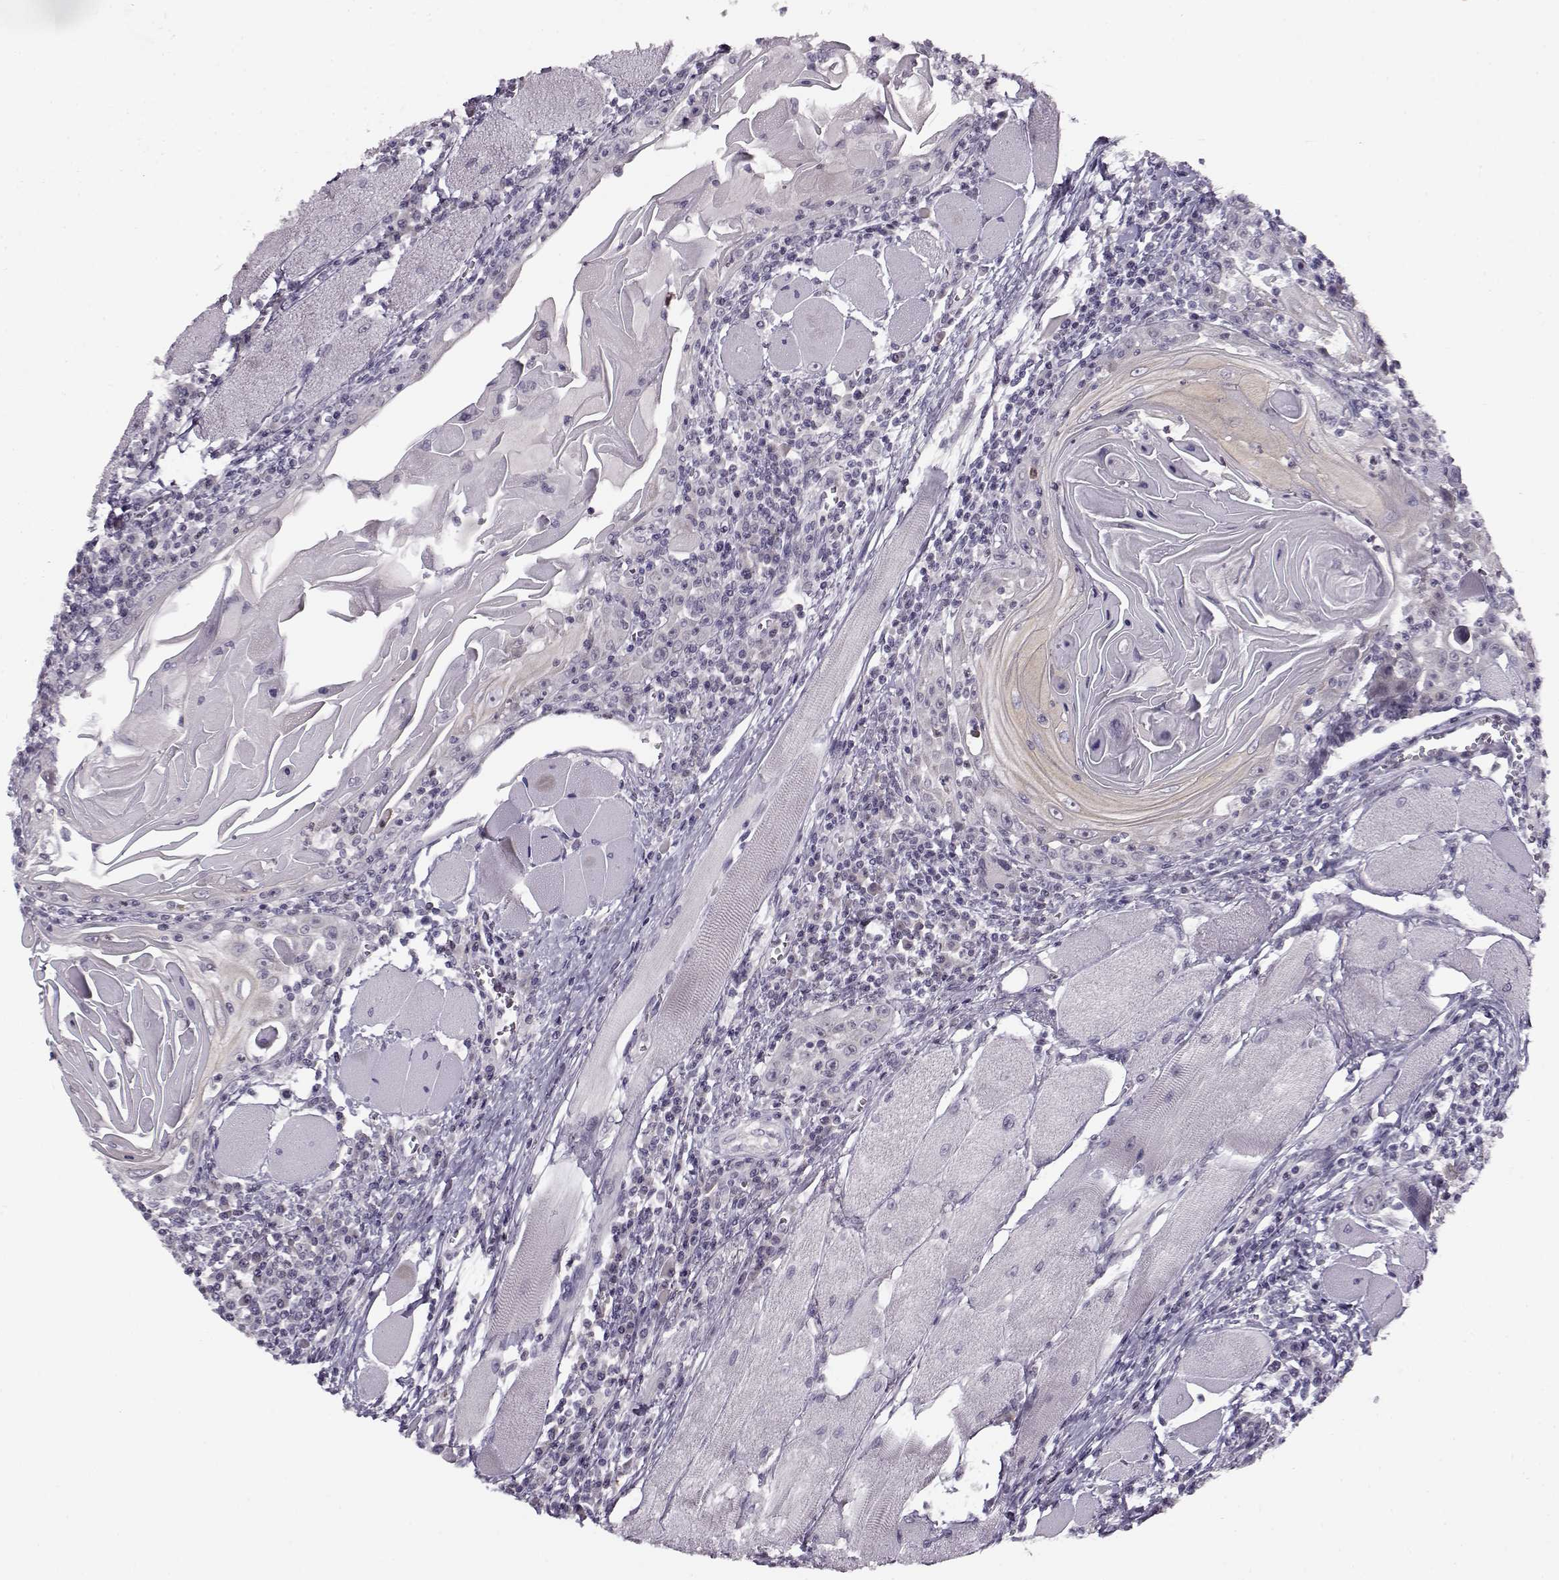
{"staining": {"intensity": "negative", "quantity": "none", "location": "none"}, "tissue": "head and neck cancer", "cell_type": "Tumor cells", "image_type": "cancer", "snomed": [{"axis": "morphology", "description": "Normal tissue, NOS"}, {"axis": "morphology", "description": "Squamous cell carcinoma, NOS"}, {"axis": "topography", "description": "Oral tissue"}, {"axis": "topography", "description": "Head-Neck"}], "caption": "Immunohistochemistry (IHC) histopathology image of squamous cell carcinoma (head and neck) stained for a protein (brown), which shows no positivity in tumor cells.", "gene": "RP1L1", "patient": {"sex": "male", "age": 52}}